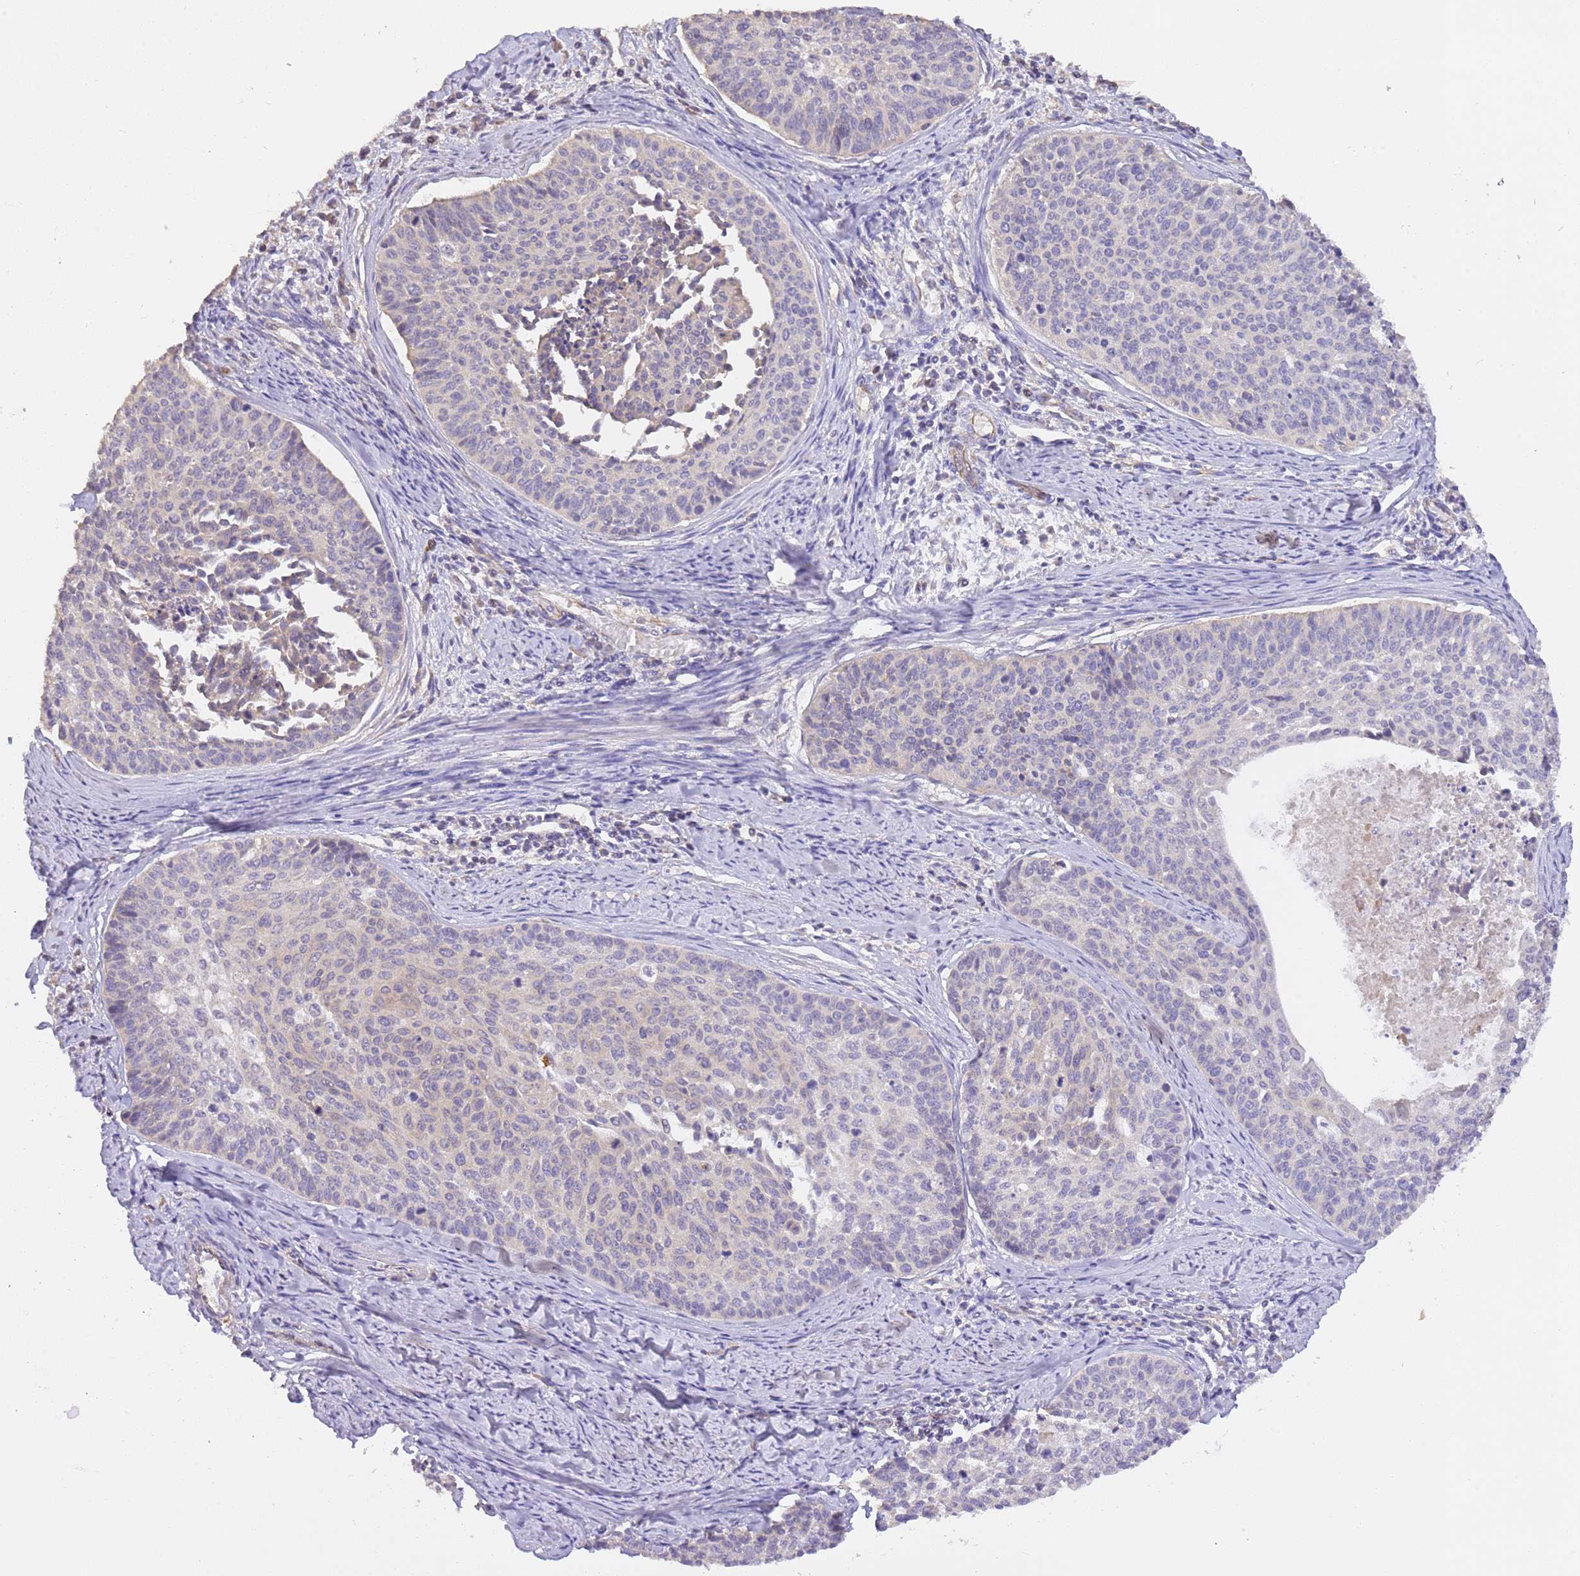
{"staining": {"intensity": "negative", "quantity": "none", "location": "none"}, "tissue": "cervical cancer", "cell_type": "Tumor cells", "image_type": "cancer", "snomed": [{"axis": "morphology", "description": "Squamous cell carcinoma, NOS"}, {"axis": "topography", "description": "Cervix"}], "caption": "Human cervical squamous cell carcinoma stained for a protein using immunohistochemistry (IHC) displays no staining in tumor cells.", "gene": "DOCK9", "patient": {"sex": "female", "age": 55}}